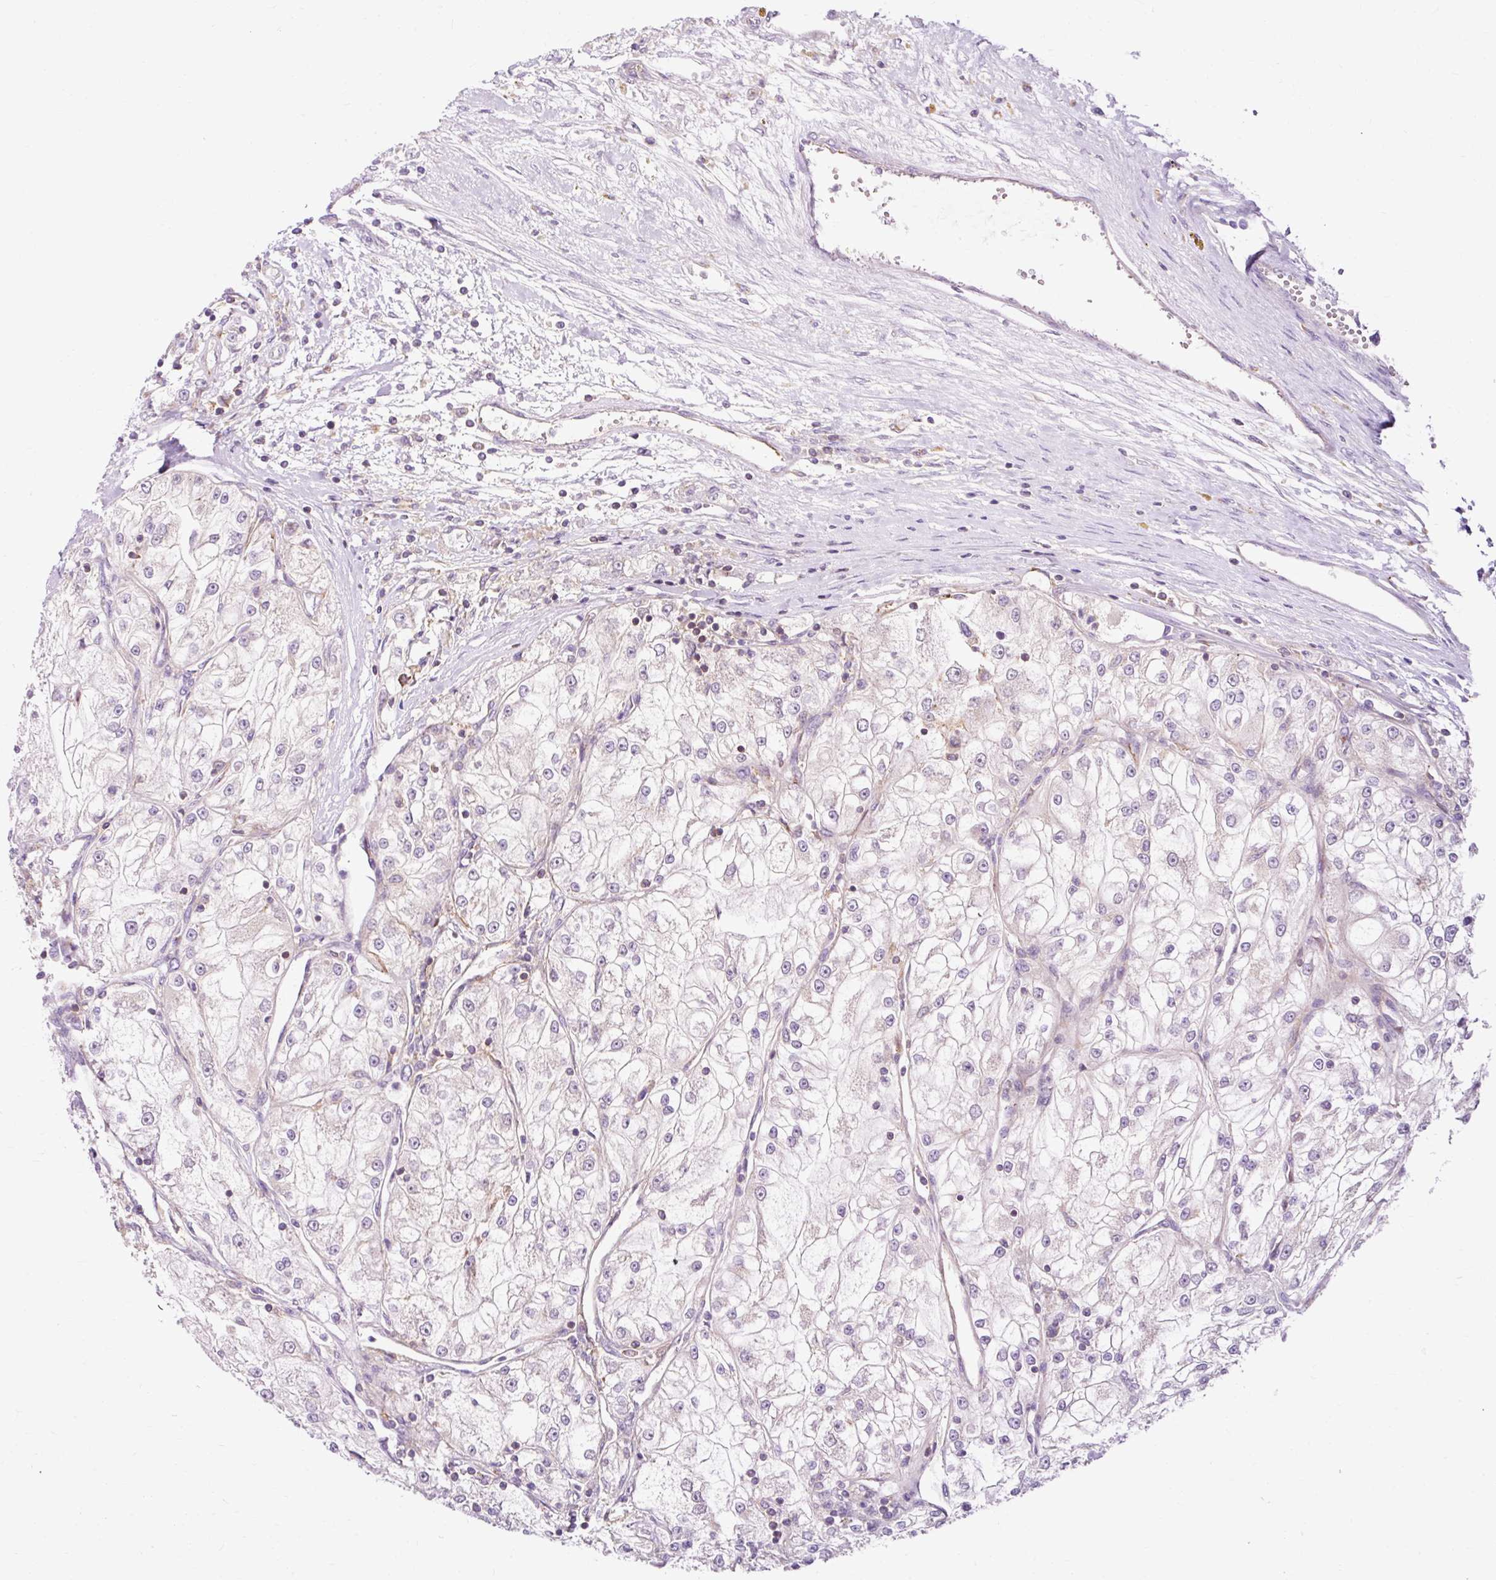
{"staining": {"intensity": "negative", "quantity": "none", "location": "none"}, "tissue": "renal cancer", "cell_type": "Tumor cells", "image_type": "cancer", "snomed": [{"axis": "morphology", "description": "Adenocarcinoma, NOS"}, {"axis": "topography", "description": "Kidney"}], "caption": "There is no significant expression in tumor cells of renal cancer. Nuclei are stained in blue.", "gene": "CD83", "patient": {"sex": "female", "age": 72}}